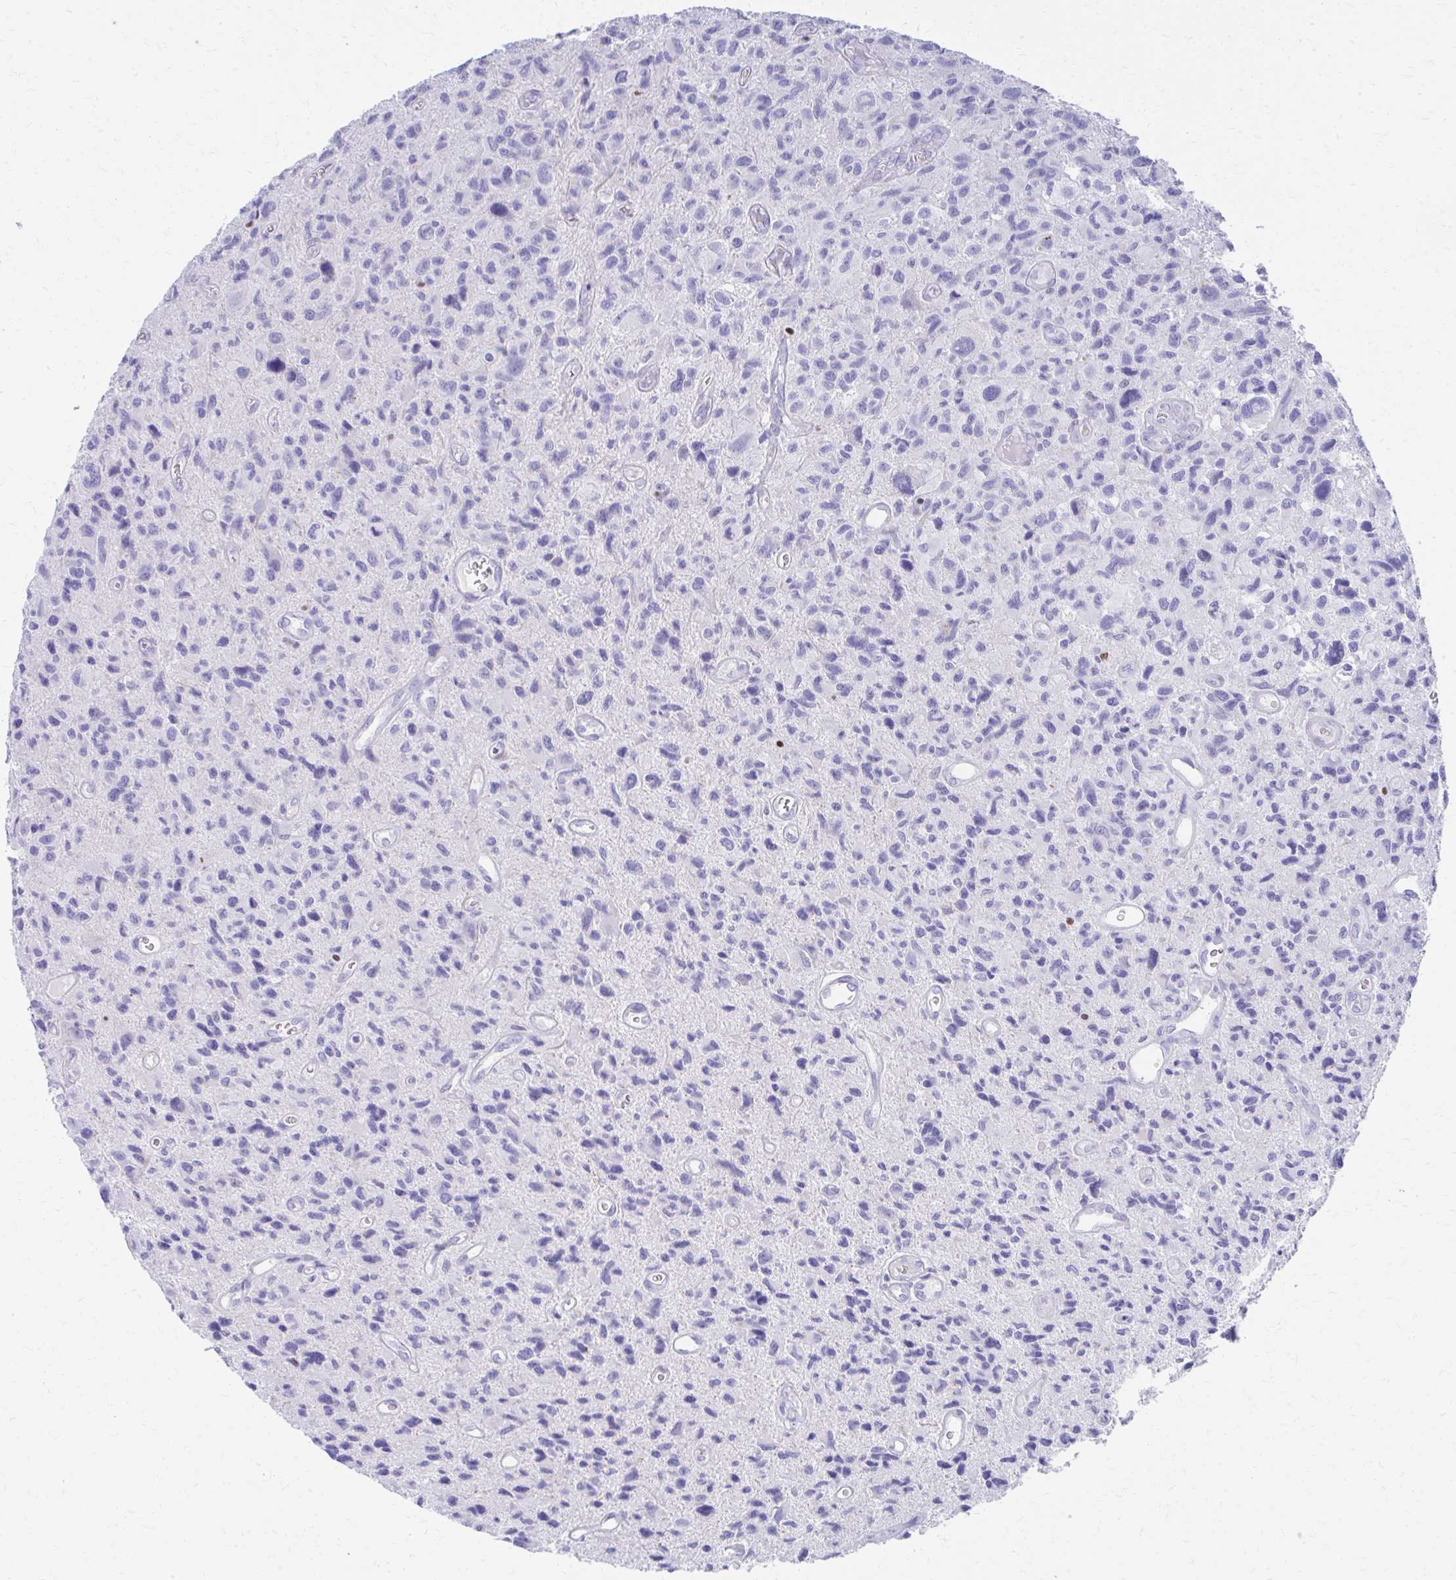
{"staining": {"intensity": "negative", "quantity": "none", "location": "none"}, "tissue": "glioma", "cell_type": "Tumor cells", "image_type": "cancer", "snomed": [{"axis": "morphology", "description": "Glioma, malignant, High grade"}, {"axis": "topography", "description": "Brain"}], "caption": "The photomicrograph demonstrates no staining of tumor cells in high-grade glioma (malignant).", "gene": "RUNX3", "patient": {"sex": "male", "age": 76}}